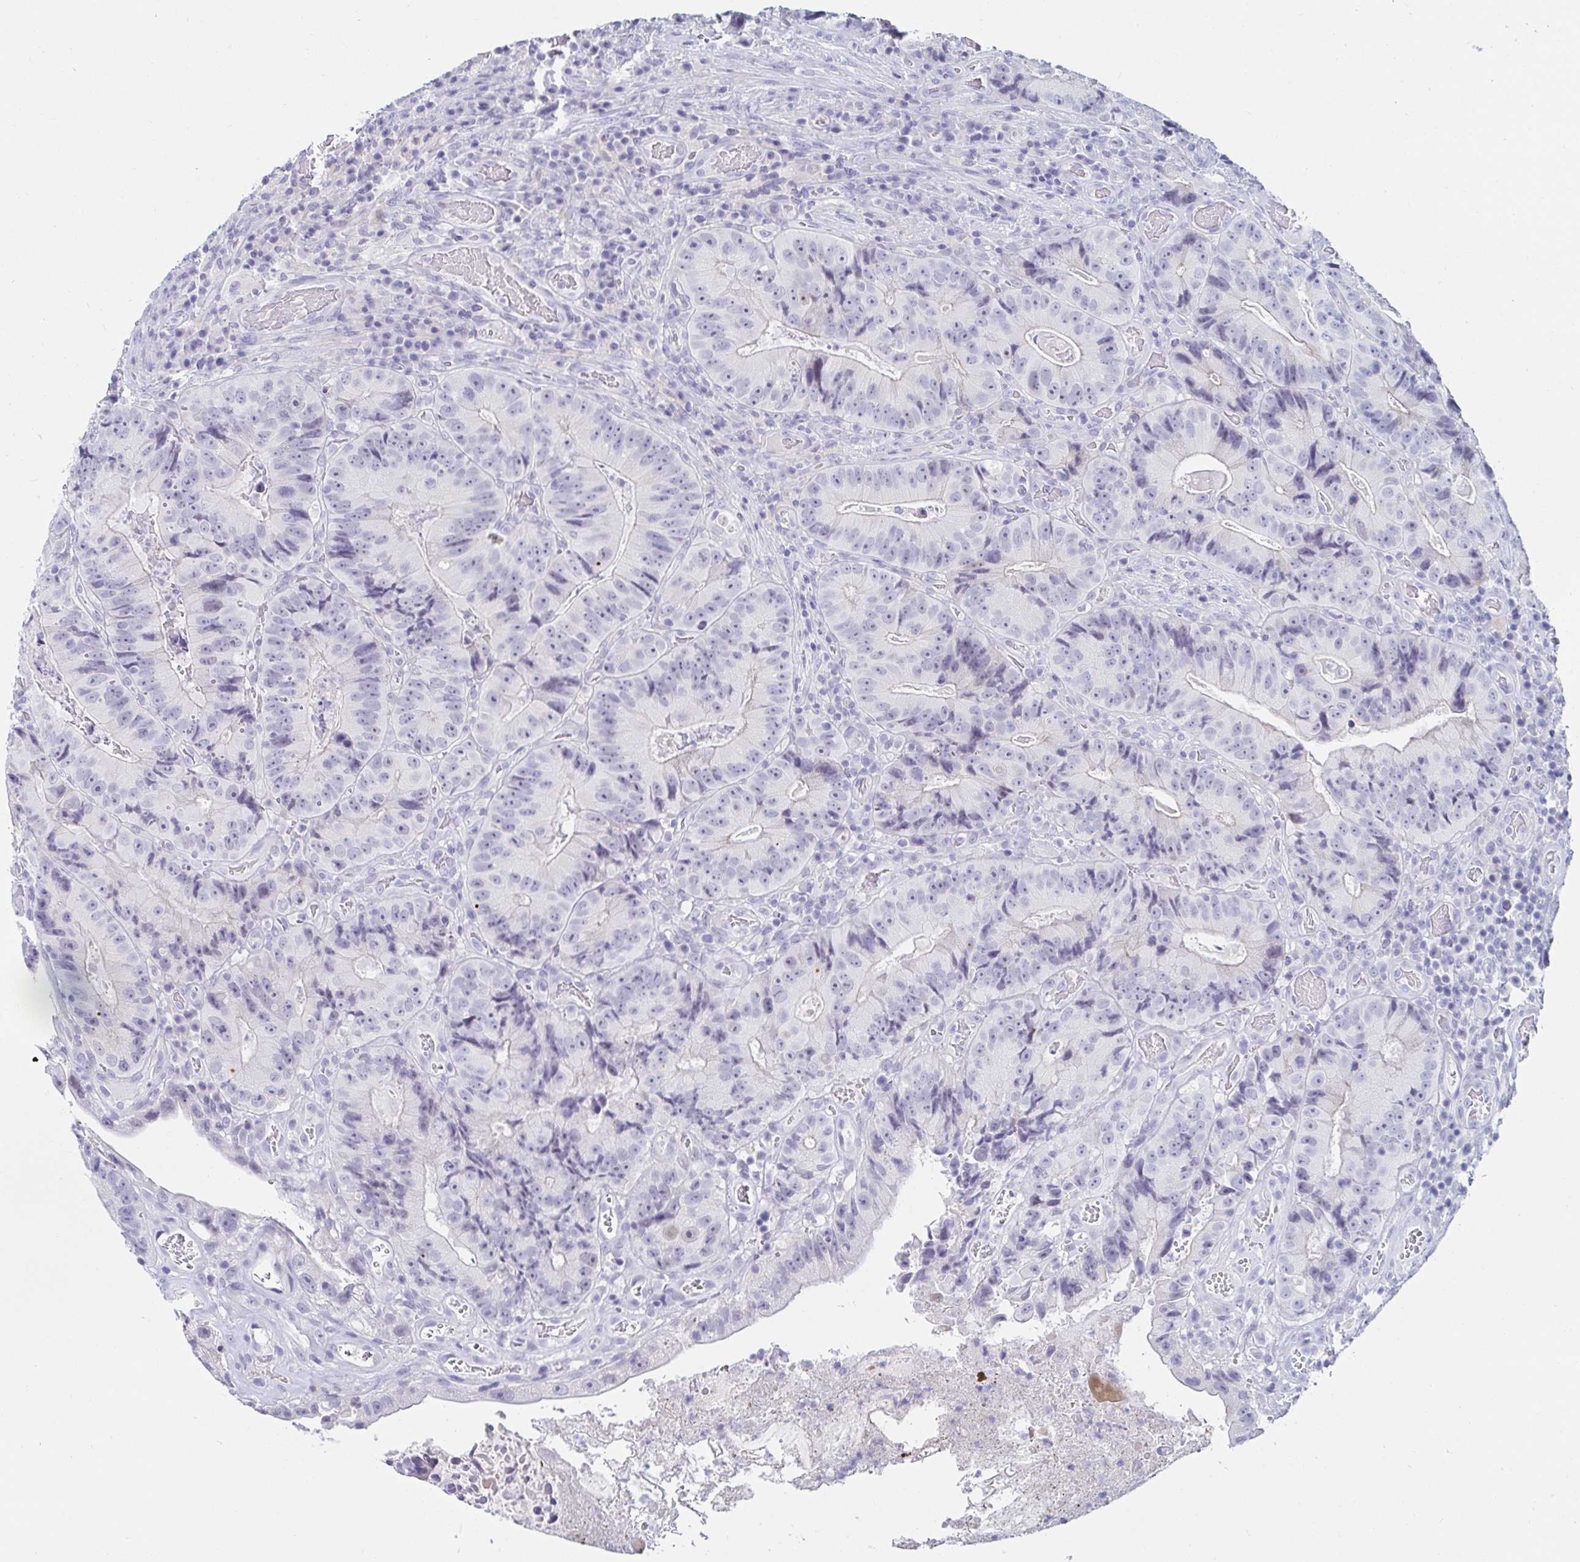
{"staining": {"intensity": "negative", "quantity": "none", "location": "none"}, "tissue": "colorectal cancer", "cell_type": "Tumor cells", "image_type": "cancer", "snomed": [{"axis": "morphology", "description": "Adenocarcinoma, NOS"}, {"axis": "topography", "description": "Colon"}], "caption": "DAB (3,3'-diaminobenzidine) immunohistochemical staining of human colorectal cancer (adenocarcinoma) demonstrates no significant expression in tumor cells.", "gene": "OR10K1", "patient": {"sex": "female", "age": 86}}